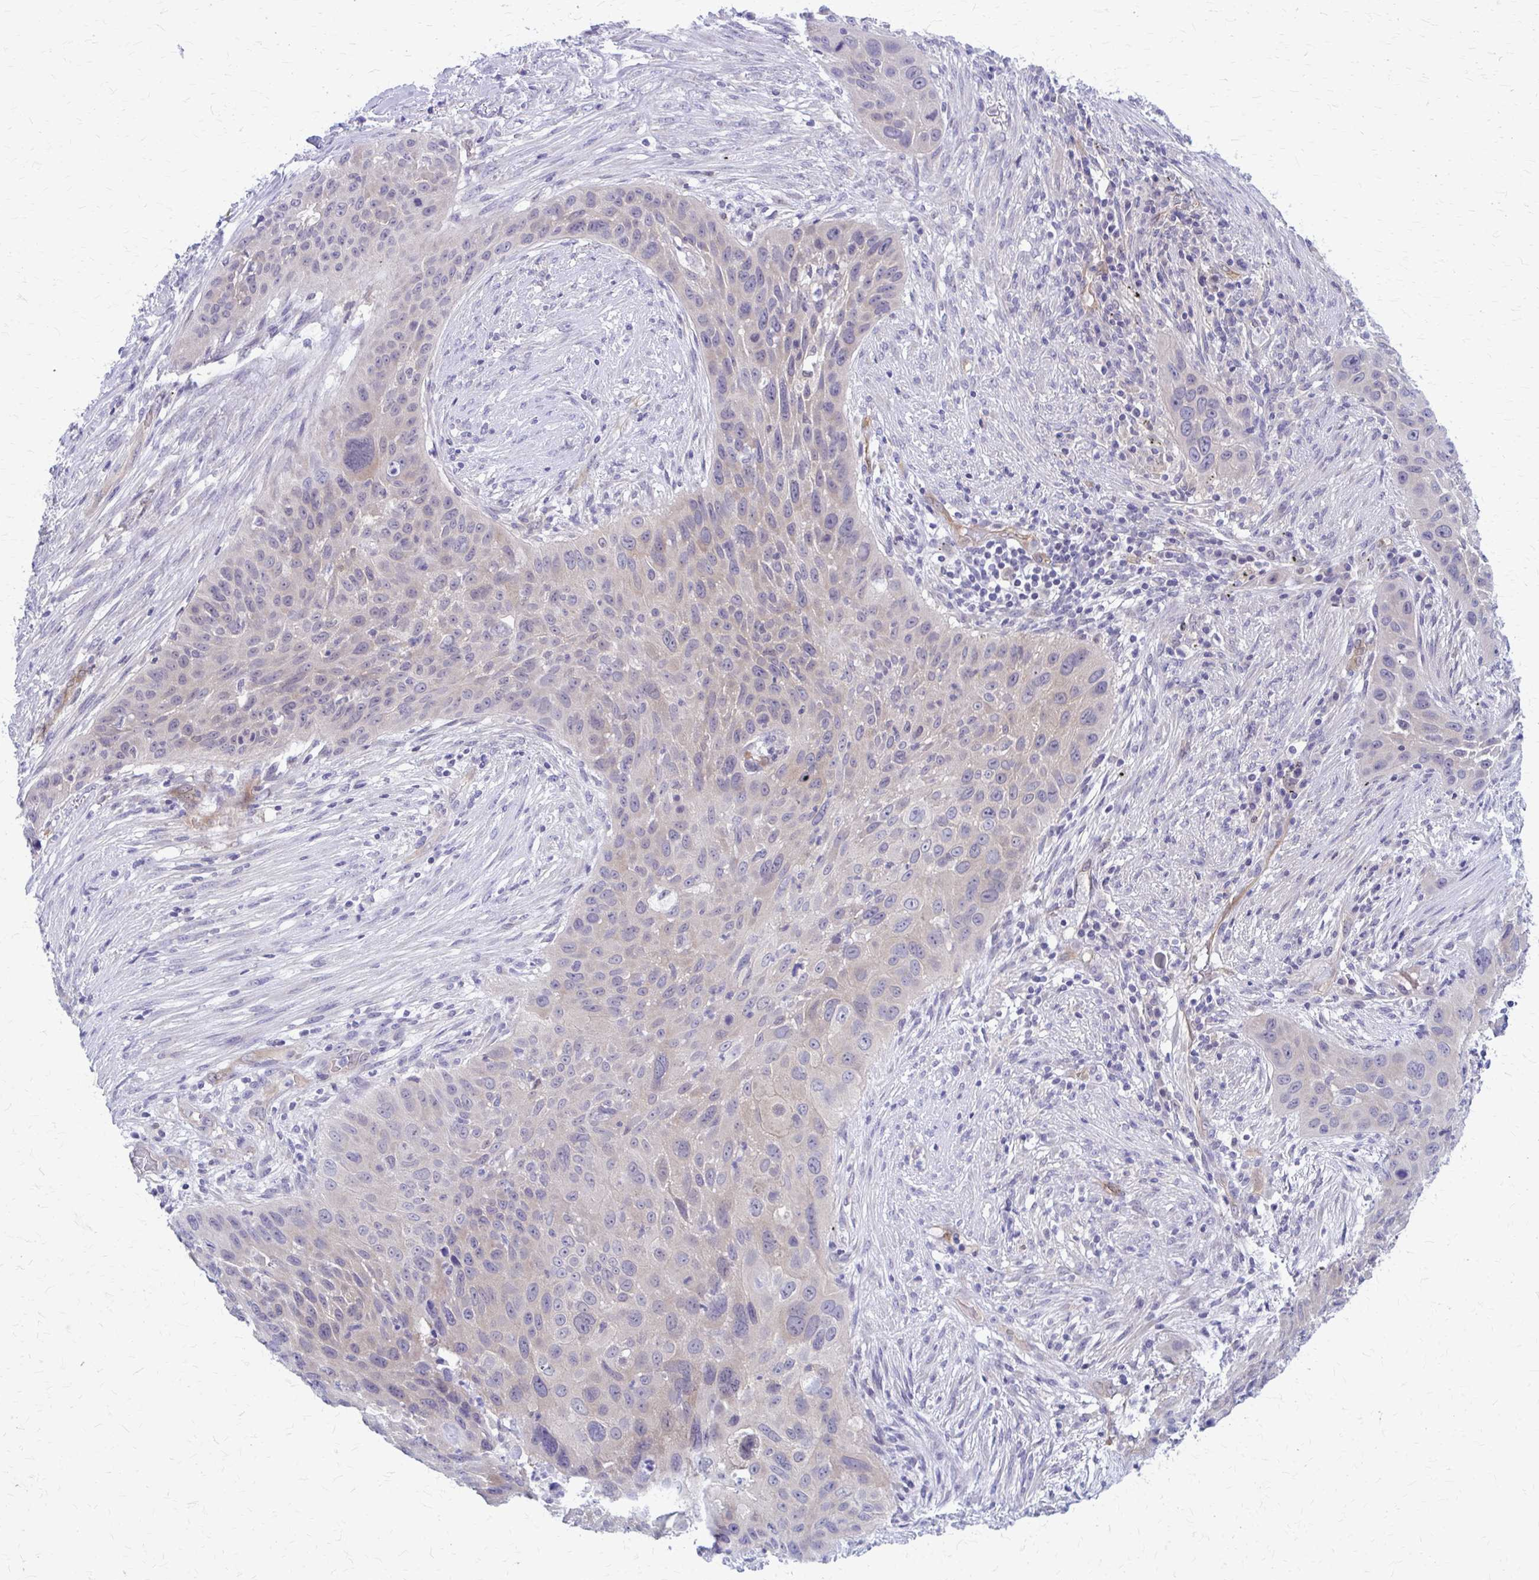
{"staining": {"intensity": "negative", "quantity": "none", "location": "none"}, "tissue": "lung cancer", "cell_type": "Tumor cells", "image_type": "cancer", "snomed": [{"axis": "morphology", "description": "Squamous cell carcinoma, NOS"}, {"axis": "topography", "description": "Lung"}], "caption": "Squamous cell carcinoma (lung) was stained to show a protein in brown. There is no significant expression in tumor cells.", "gene": "CLIC2", "patient": {"sex": "male", "age": 63}}